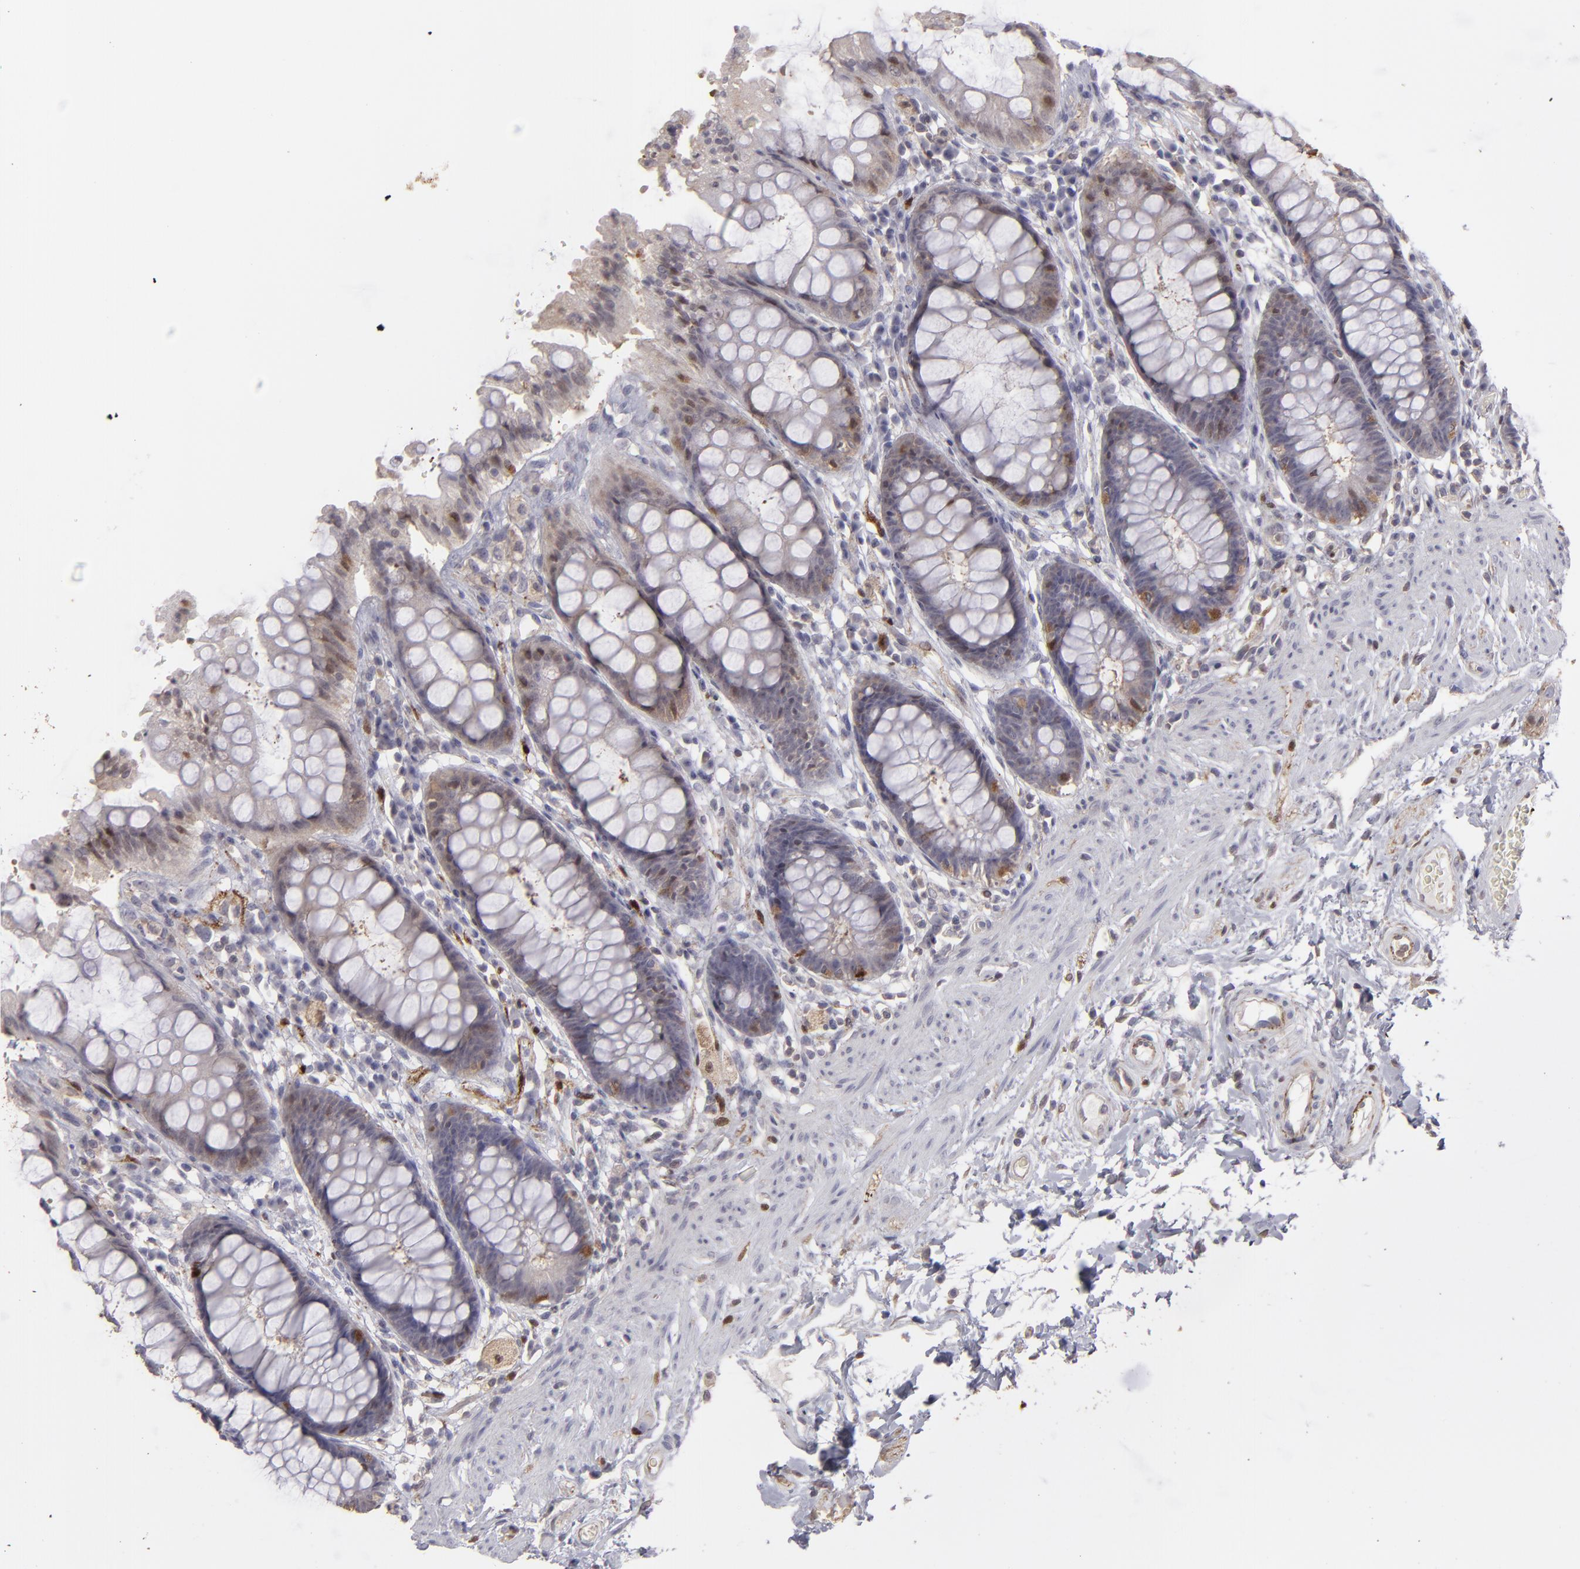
{"staining": {"intensity": "moderate", "quantity": "25%-75%", "location": "cytoplasmic/membranous"}, "tissue": "rectum", "cell_type": "Glandular cells", "image_type": "normal", "snomed": [{"axis": "morphology", "description": "Normal tissue, NOS"}, {"axis": "topography", "description": "Rectum"}], "caption": "Approximately 25%-75% of glandular cells in normal human rectum demonstrate moderate cytoplasmic/membranous protein expression as visualized by brown immunohistochemical staining.", "gene": "SEMA3G", "patient": {"sex": "female", "age": 46}}